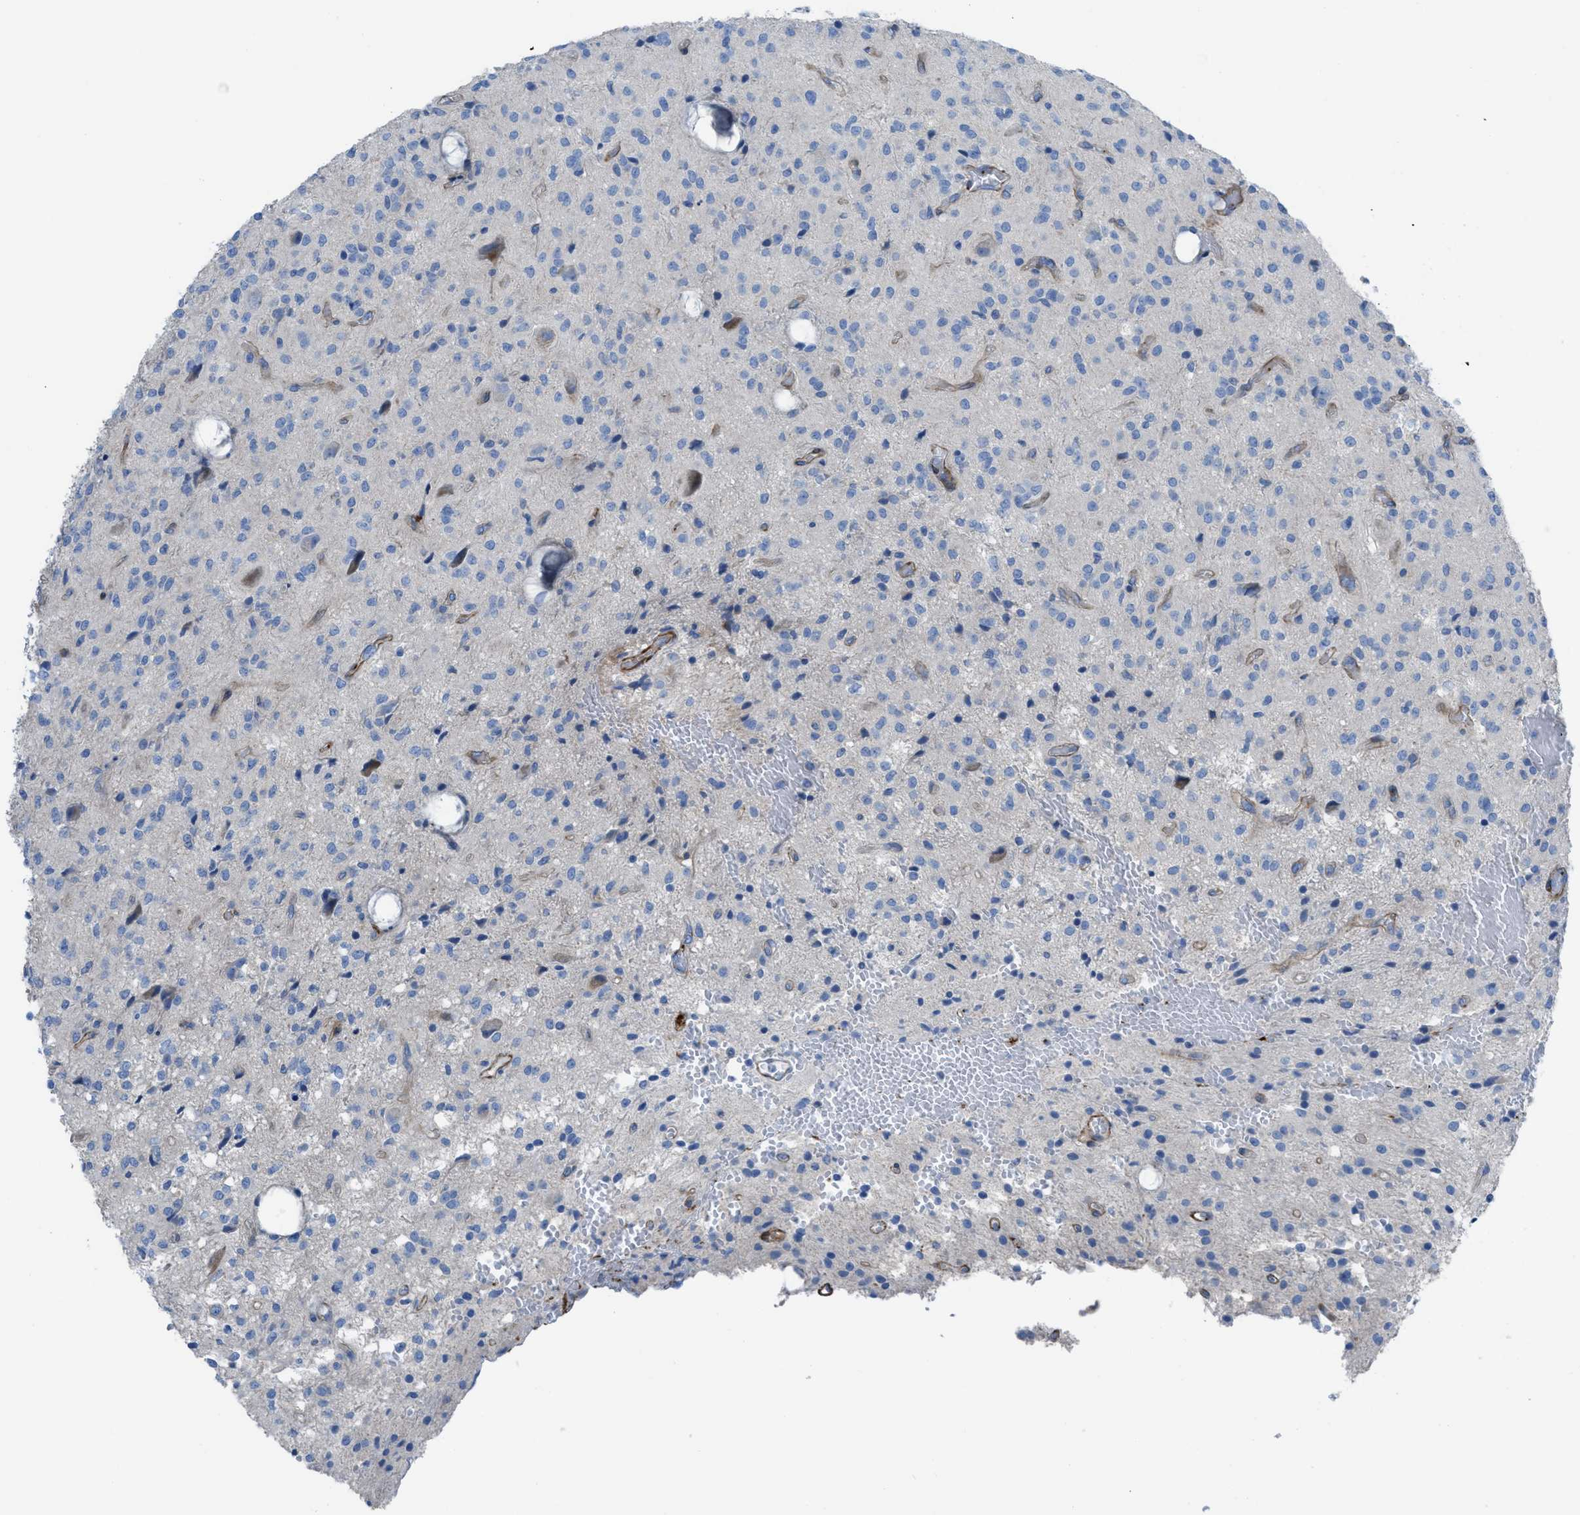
{"staining": {"intensity": "negative", "quantity": "none", "location": "none"}, "tissue": "glioma", "cell_type": "Tumor cells", "image_type": "cancer", "snomed": [{"axis": "morphology", "description": "Glioma, malignant, High grade"}, {"axis": "topography", "description": "Brain"}], "caption": "Image shows no protein expression in tumor cells of malignant glioma (high-grade) tissue.", "gene": "KCNH7", "patient": {"sex": "female", "age": 59}}